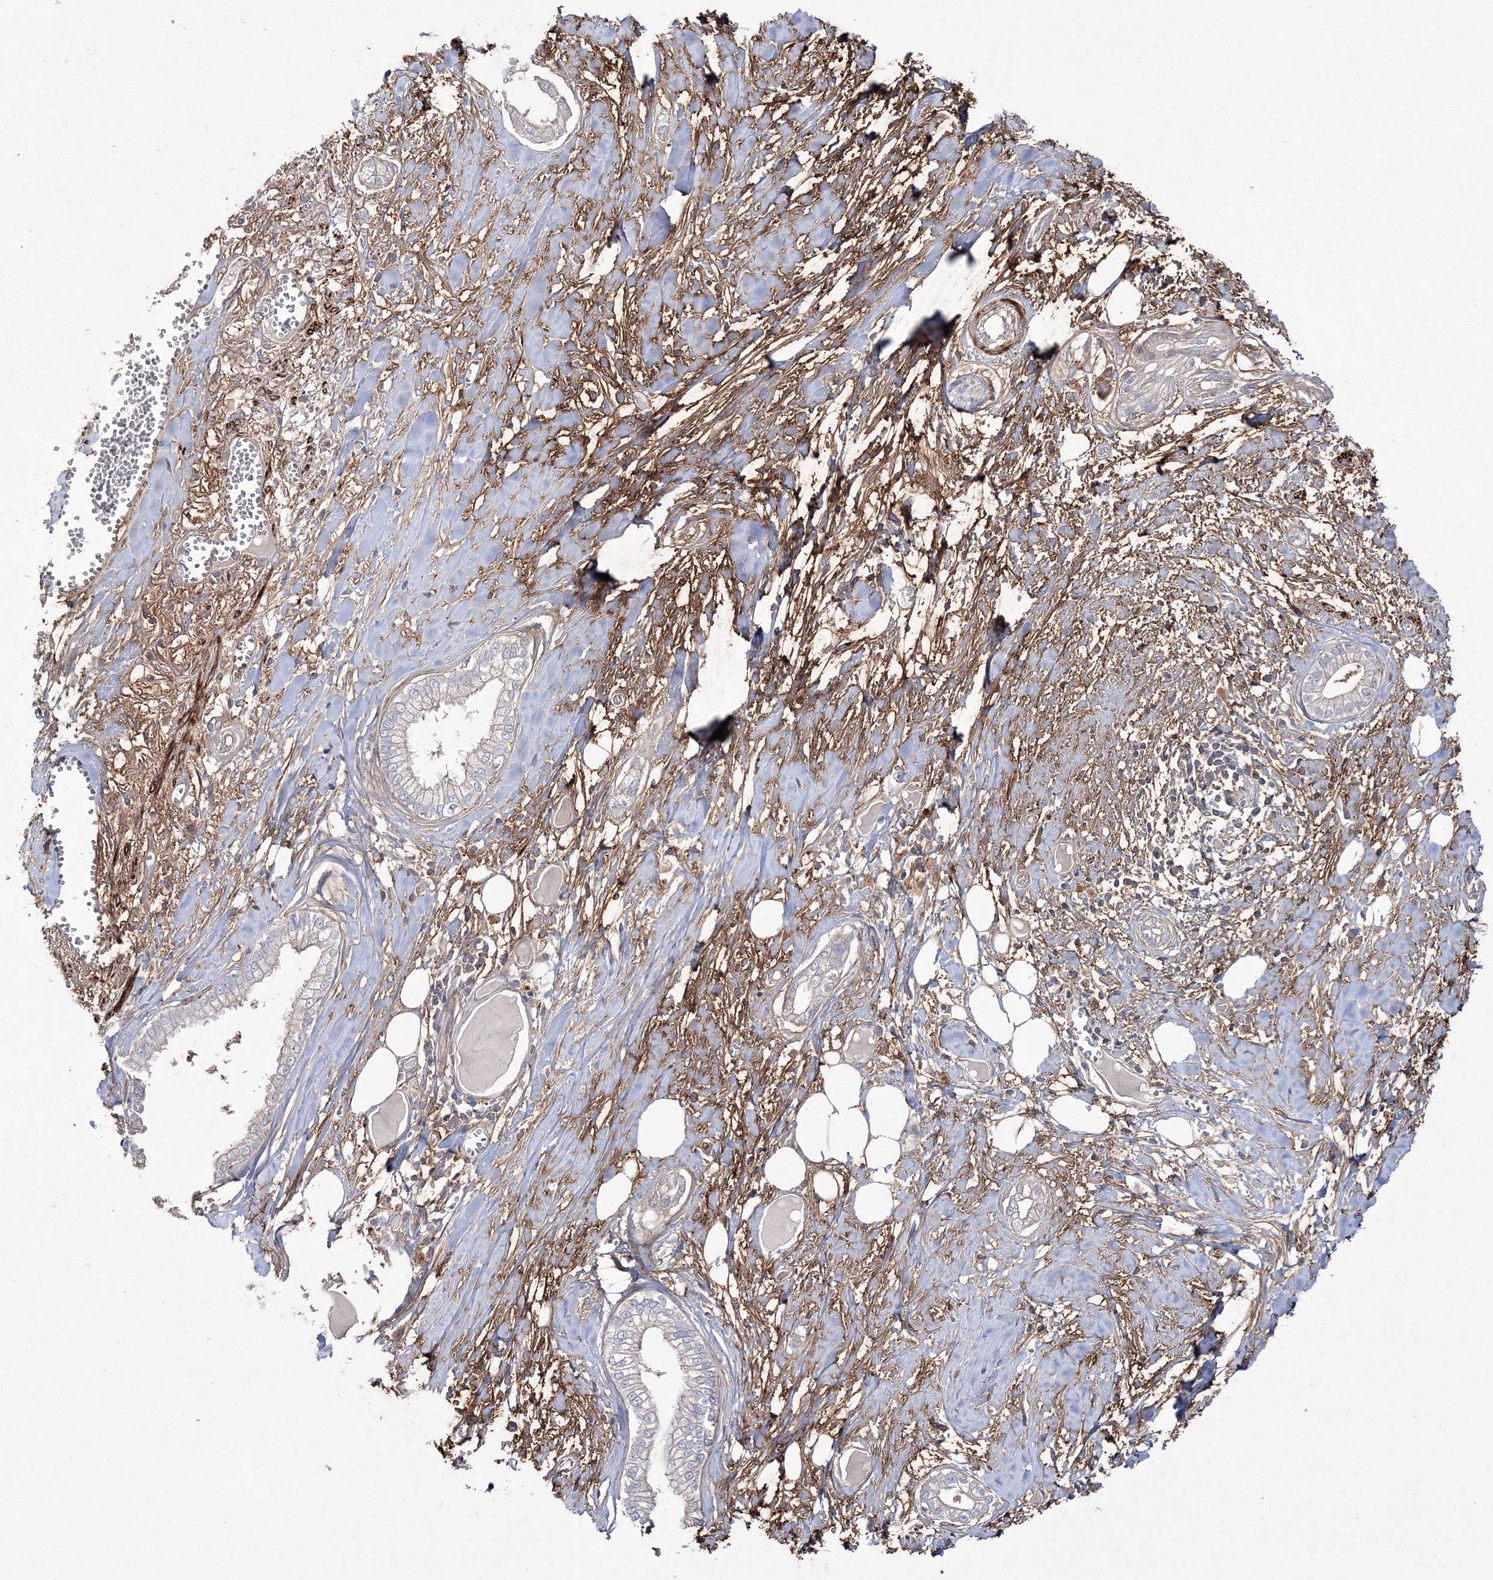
{"staining": {"intensity": "negative", "quantity": "none", "location": "none"}, "tissue": "pancreatic cancer", "cell_type": "Tumor cells", "image_type": "cancer", "snomed": [{"axis": "morphology", "description": "Adenocarcinoma, NOS"}, {"axis": "topography", "description": "Pancreas"}], "caption": "This is an immunohistochemistry (IHC) micrograph of human pancreatic cancer. There is no staining in tumor cells.", "gene": "ZSWIM6", "patient": {"sex": "male", "age": 68}}